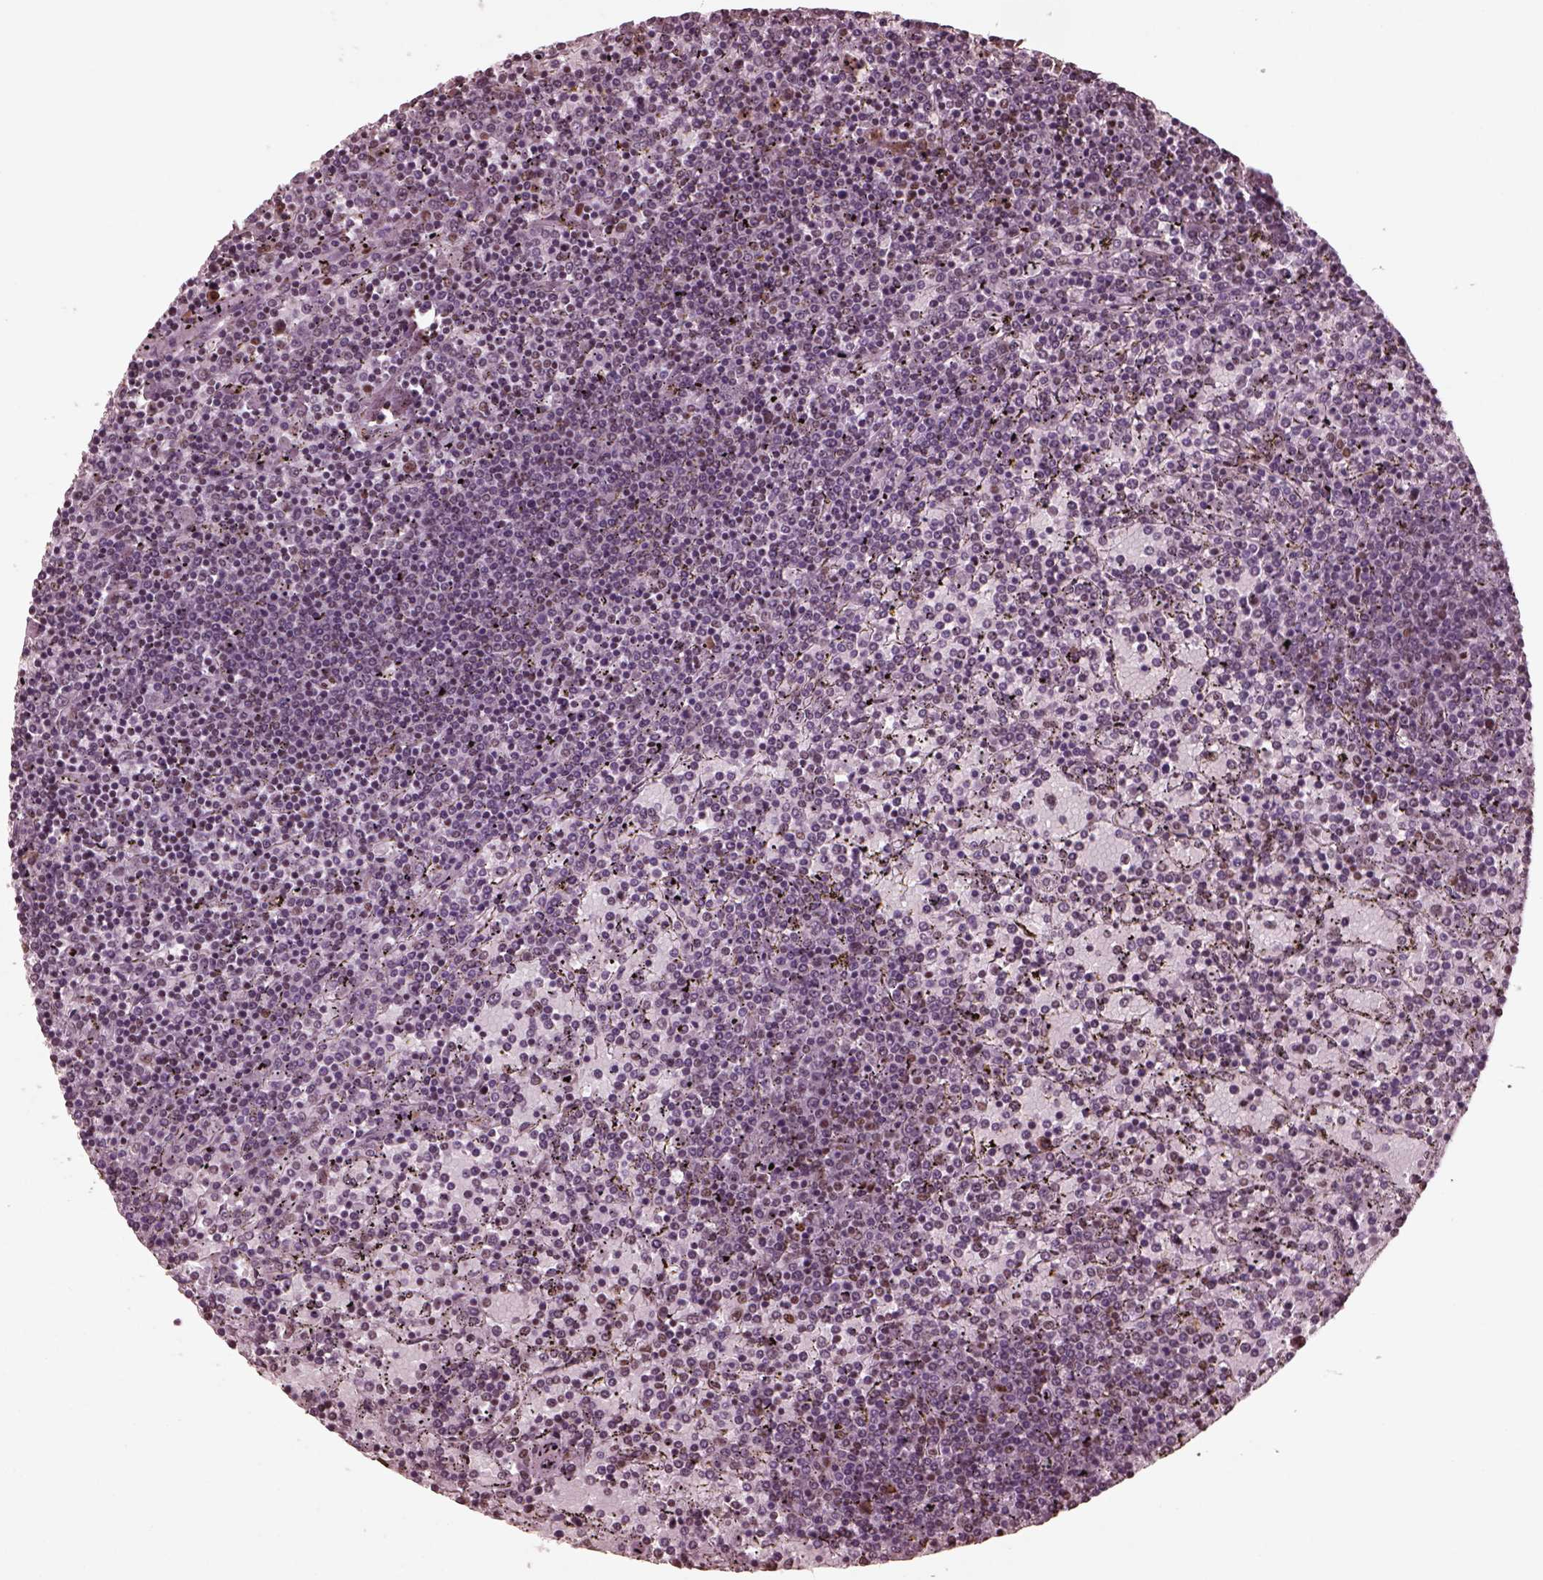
{"staining": {"intensity": "negative", "quantity": "none", "location": "none"}, "tissue": "lymphoma", "cell_type": "Tumor cells", "image_type": "cancer", "snomed": [{"axis": "morphology", "description": "Malignant lymphoma, non-Hodgkin's type, Low grade"}, {"axis": "topography", "description": "Spleen"}], "caption": "Immunohistochemistry (IHC) of human low-grade malignant lymphoma, non-Hodgkin's type demonstrates no expression in tumor cells.", "gene": "NSD1", "patient": {"sex": "female", "age": 77}}